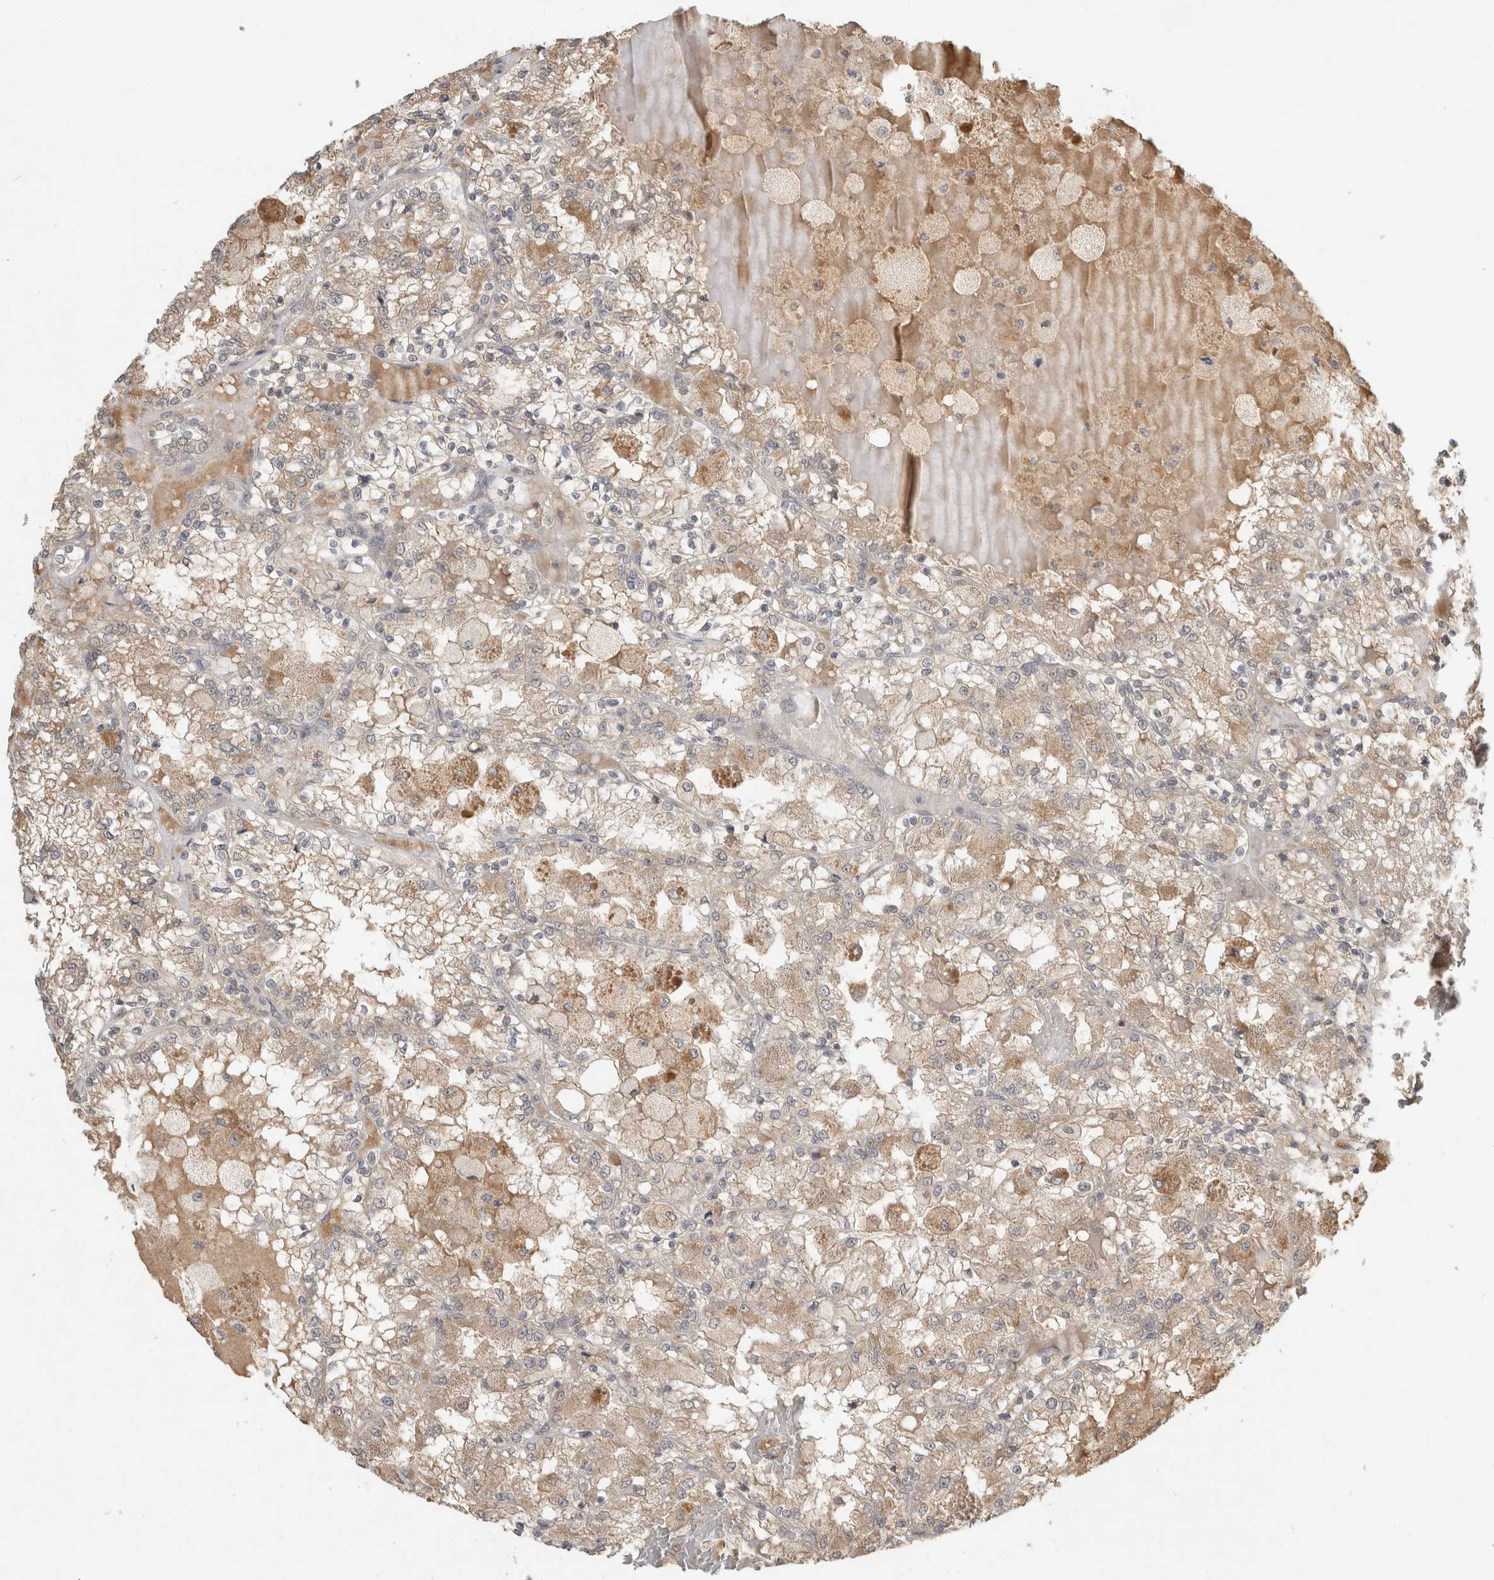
{"staining": {"intensity": "weak", "quantity": ">75%", "location": "cytoplasmic/membranous"}, "tissue": "renal cancer", "cell_type": "Tumor cells", "image_type": "cancer", "snomed": [{"axis": "morphology", "description": "Adenocarcinoma, NOS"}, {"axis": "topography", "description": "Kidney"}], "caption": "Immunohistochemical staining of human renal adenocarcinoma demonstrates low levels of weak cytoplasmic/membranous protein staining in approximately >75% of tumor cells.", "gene": "LOXL2", "patient": {"sex": "female", "age": 56}}